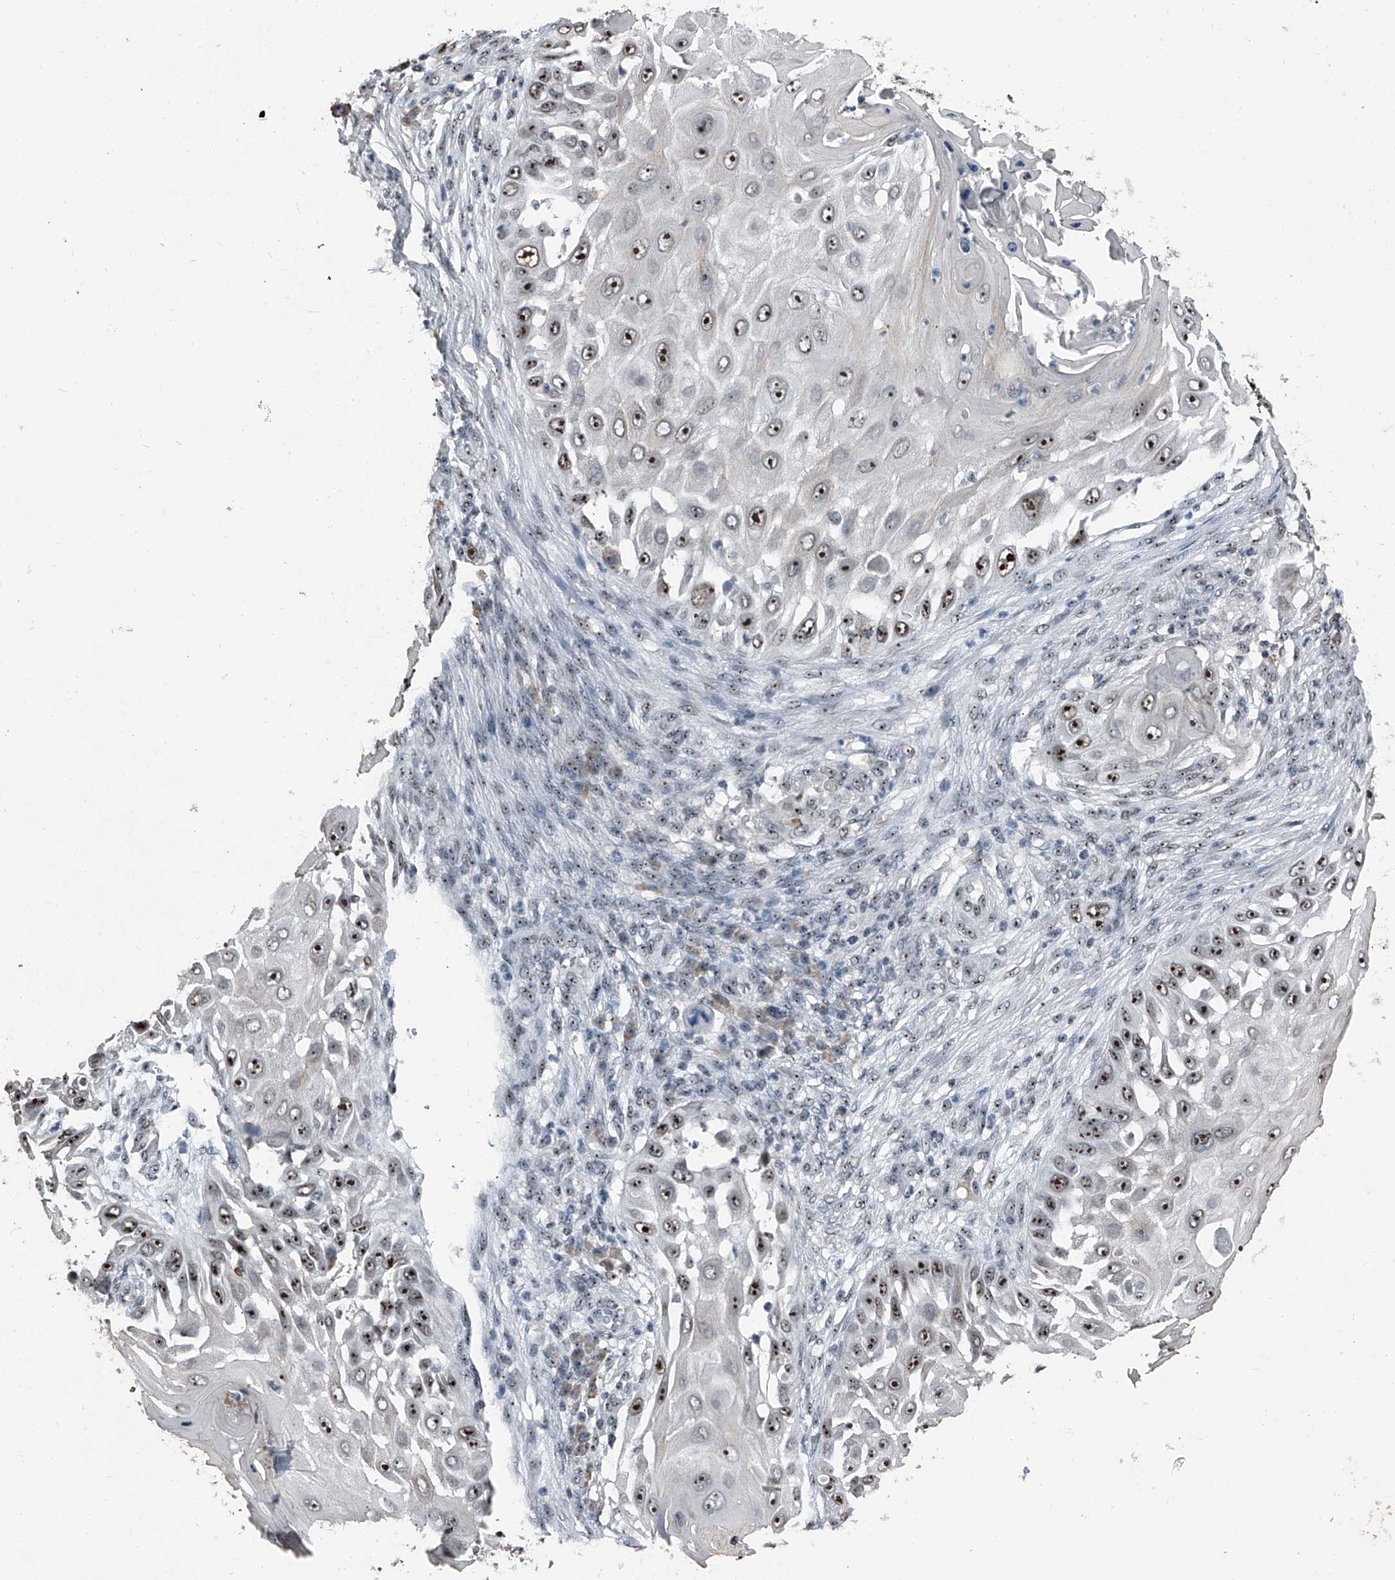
{"staining": {"intensity": "strong", "quantity": ">75%", "location": "nuclear"}, "tissue": "skin cancer", "cell_type": "Tumor cells", "image_type": "cancer", "snomed": [{"axis": "morphology", "description": "Squamous cell carcinoma, NOS"}, {"axis": "topography", "description": "Skin"}], "caption": "A brown stain highlights strong nuclear positivity of a protein in squamous cell carcinoma (skin) tumor cells.", "gene": "TCOF1", "patient": {"sex": "female", "age": 44}}